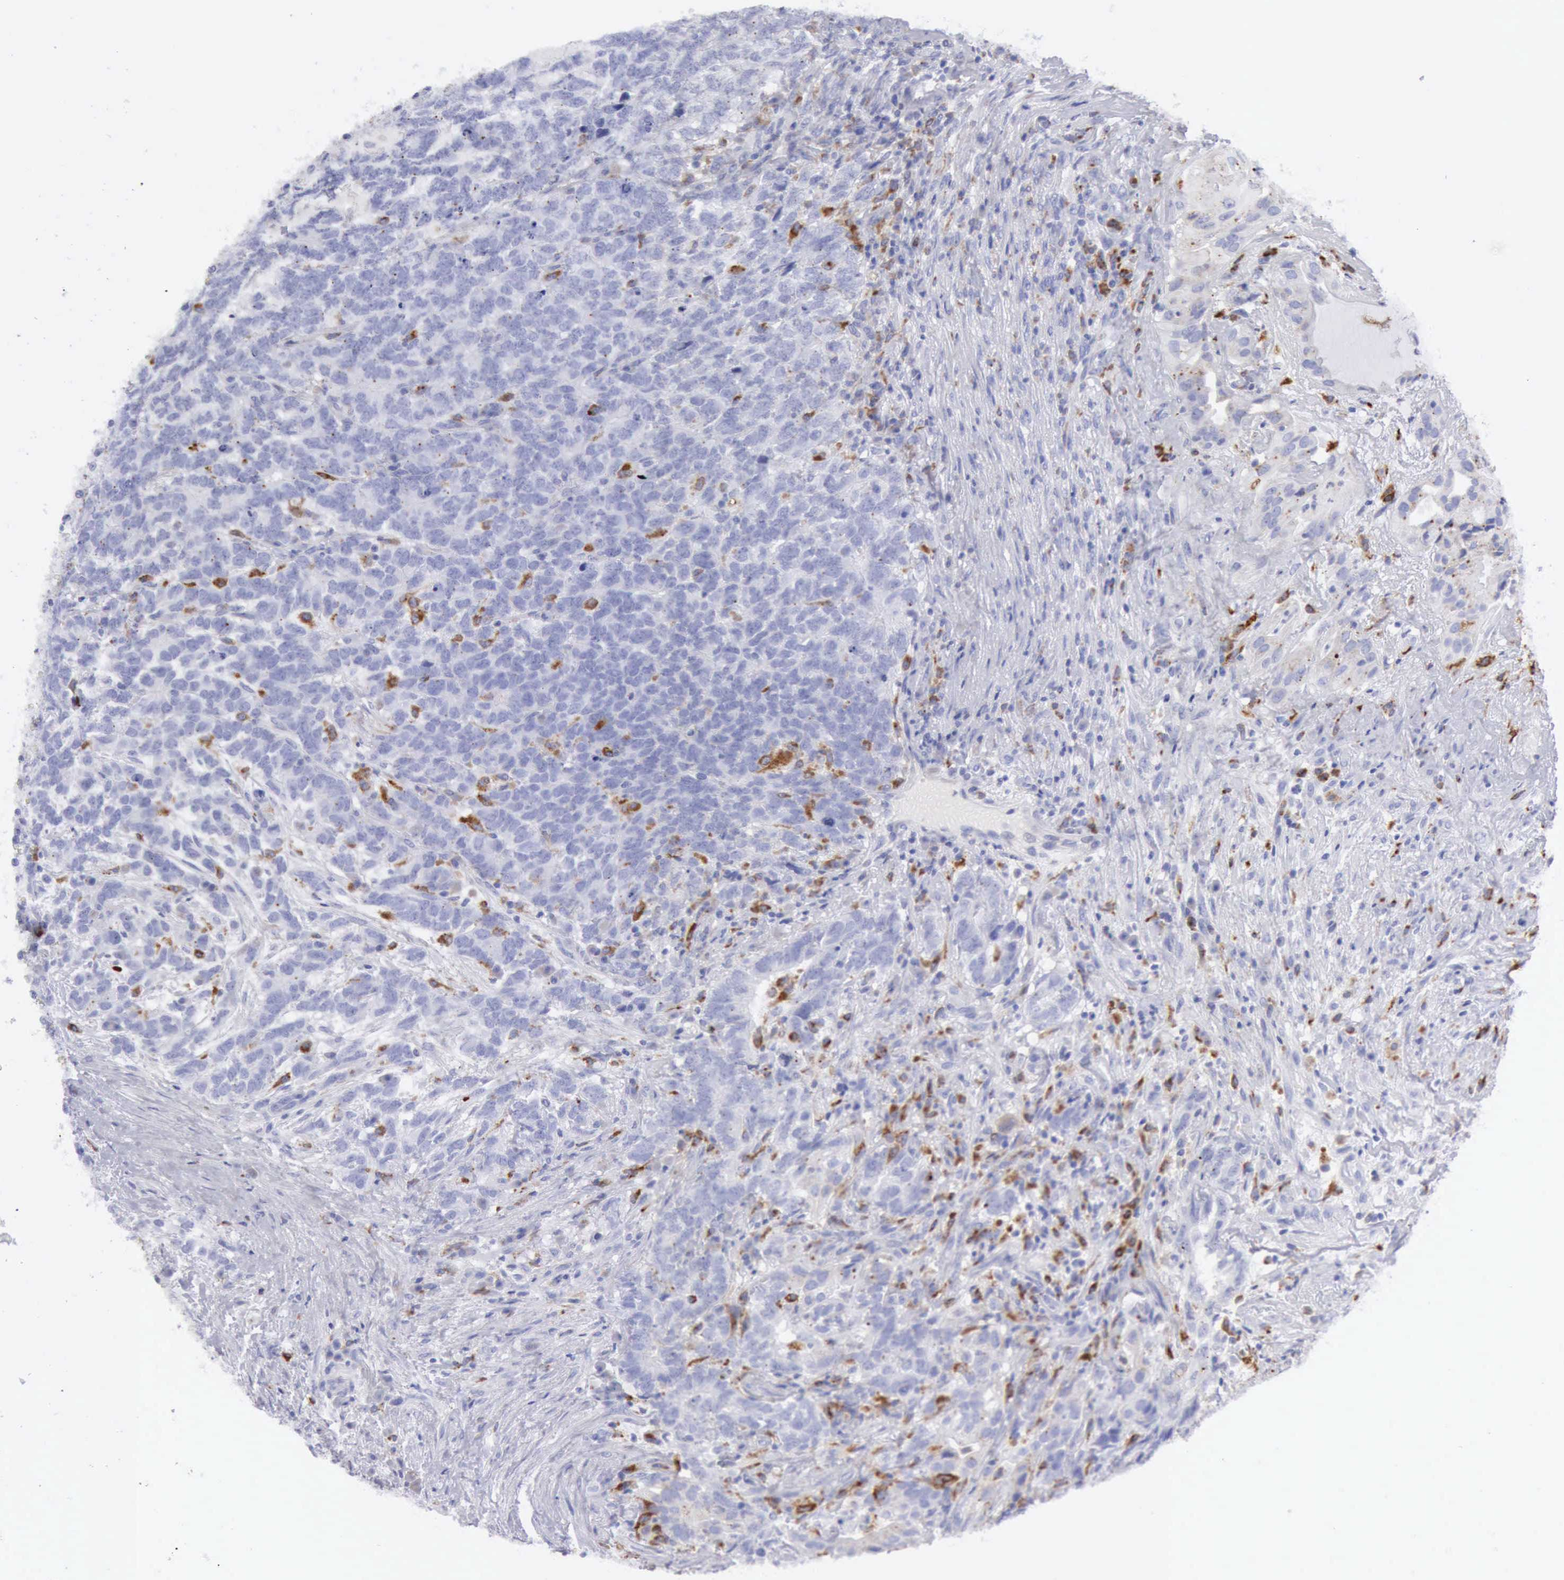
{"staining": {"intensity": "negative", "quantity": "none", "location": "none"}, "tissue": "testis cancer", "cell_type": "Tumor cells", "image_type": "cancer", "snomed": [{"axis": "morphology", "description": "Carcinoma, Embryonal, NOS"}, {"axis": "topography", "description": "Testis"}], "caption": "IHC micrograph of testis cancer stained for a protein (brown), which displays no positivity in tumor cells.", "gene": "CTSS", "patient": {"sex": "male", "age": 26}}